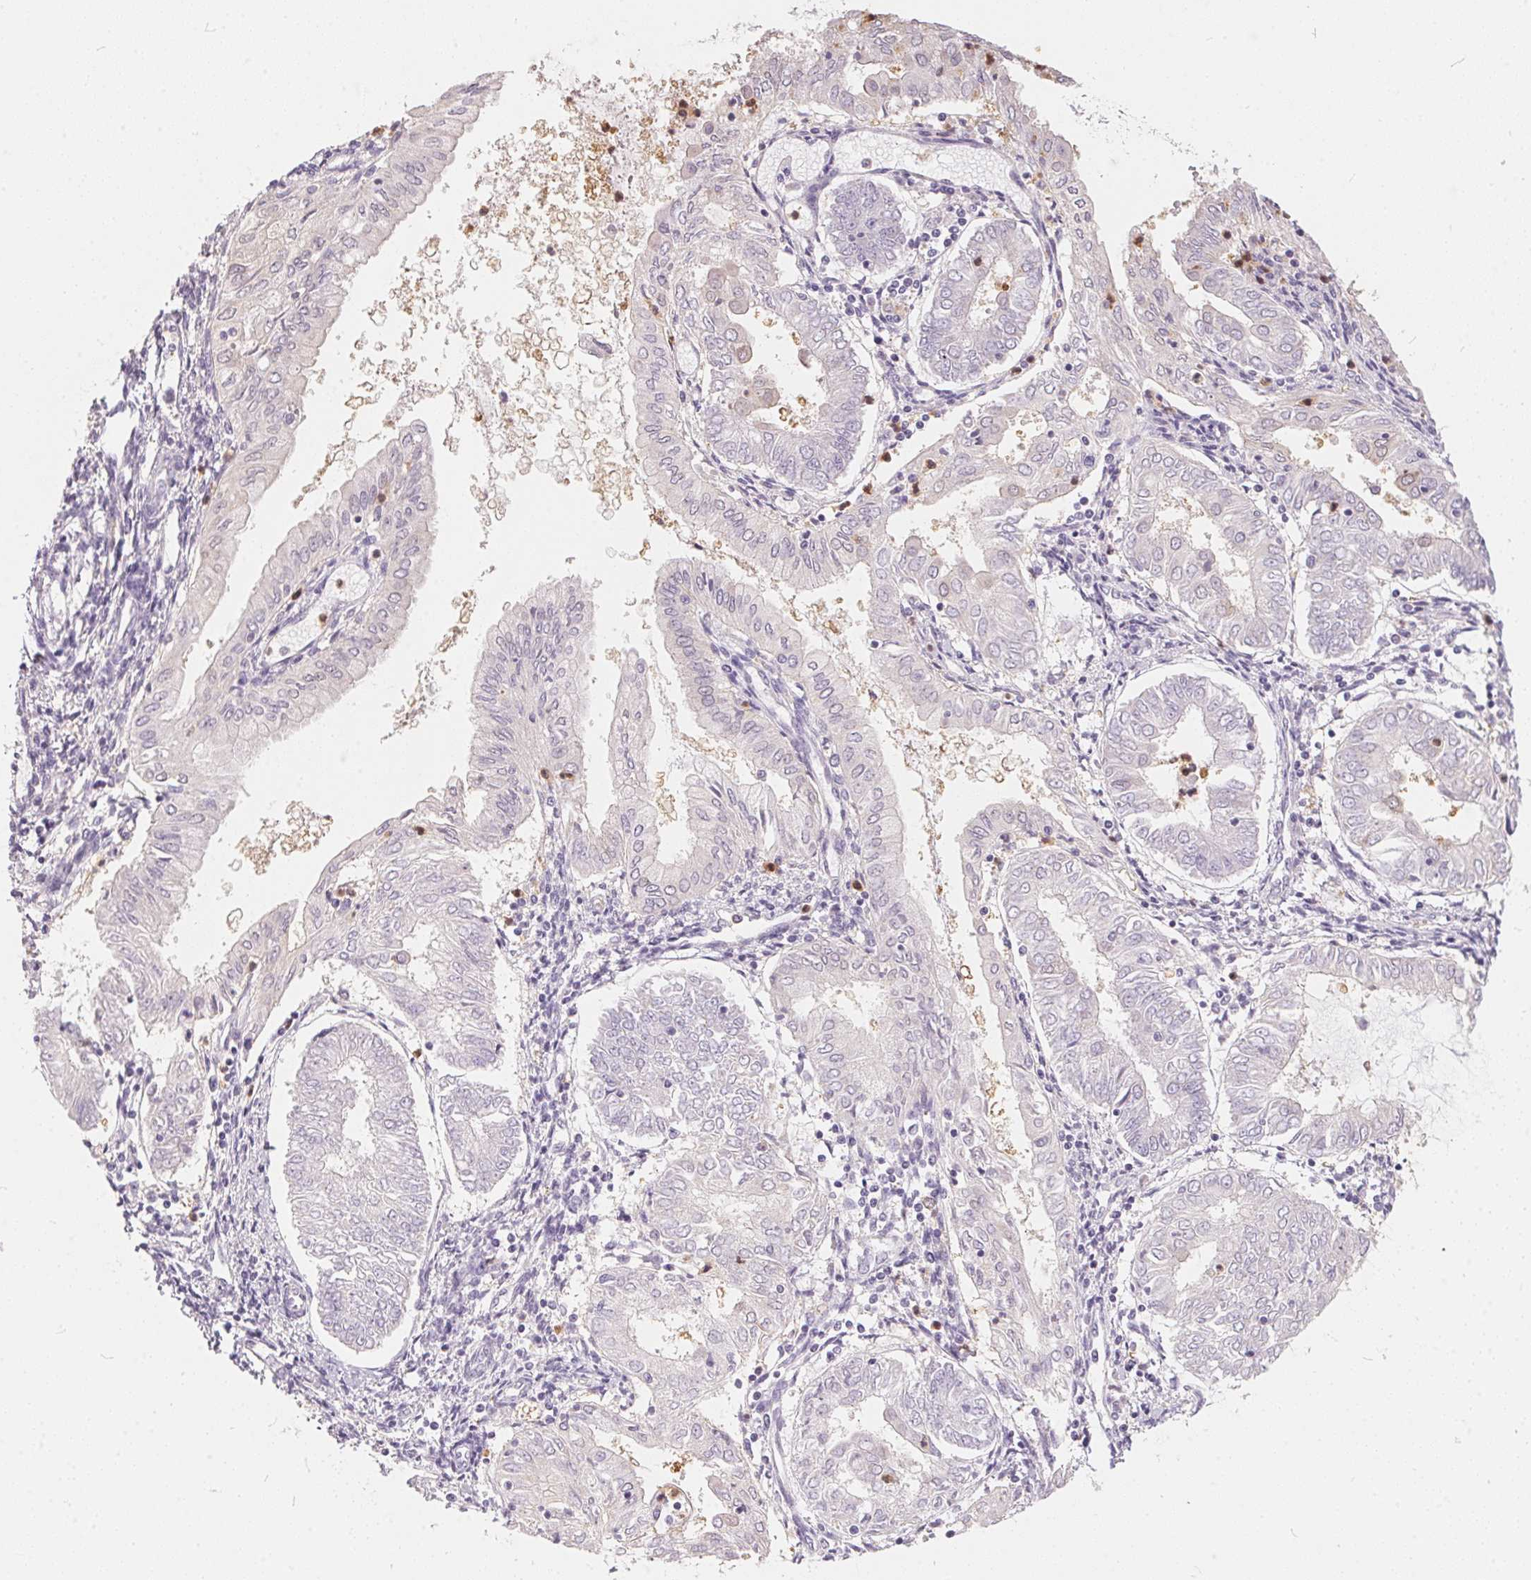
{"staining": {"intensity": "negative", "quantity": "none", "location": "none"}, "tissue": "endometrial cancer", "cell_type": "Tumor cells", "image_type": "cancer", "snomed": [{"axis": "morphology", "description": "Adenocarcinoma, NOS"}, {"axis": "topography", "description": "Endometrium"}], "caption": "Immunohistochemical staining of human endometrial adenocarcinoma displays no significant positivity in tumor cells.", "gene": "SERPINB1", "patient": {"sex": "female", "age": 68}}